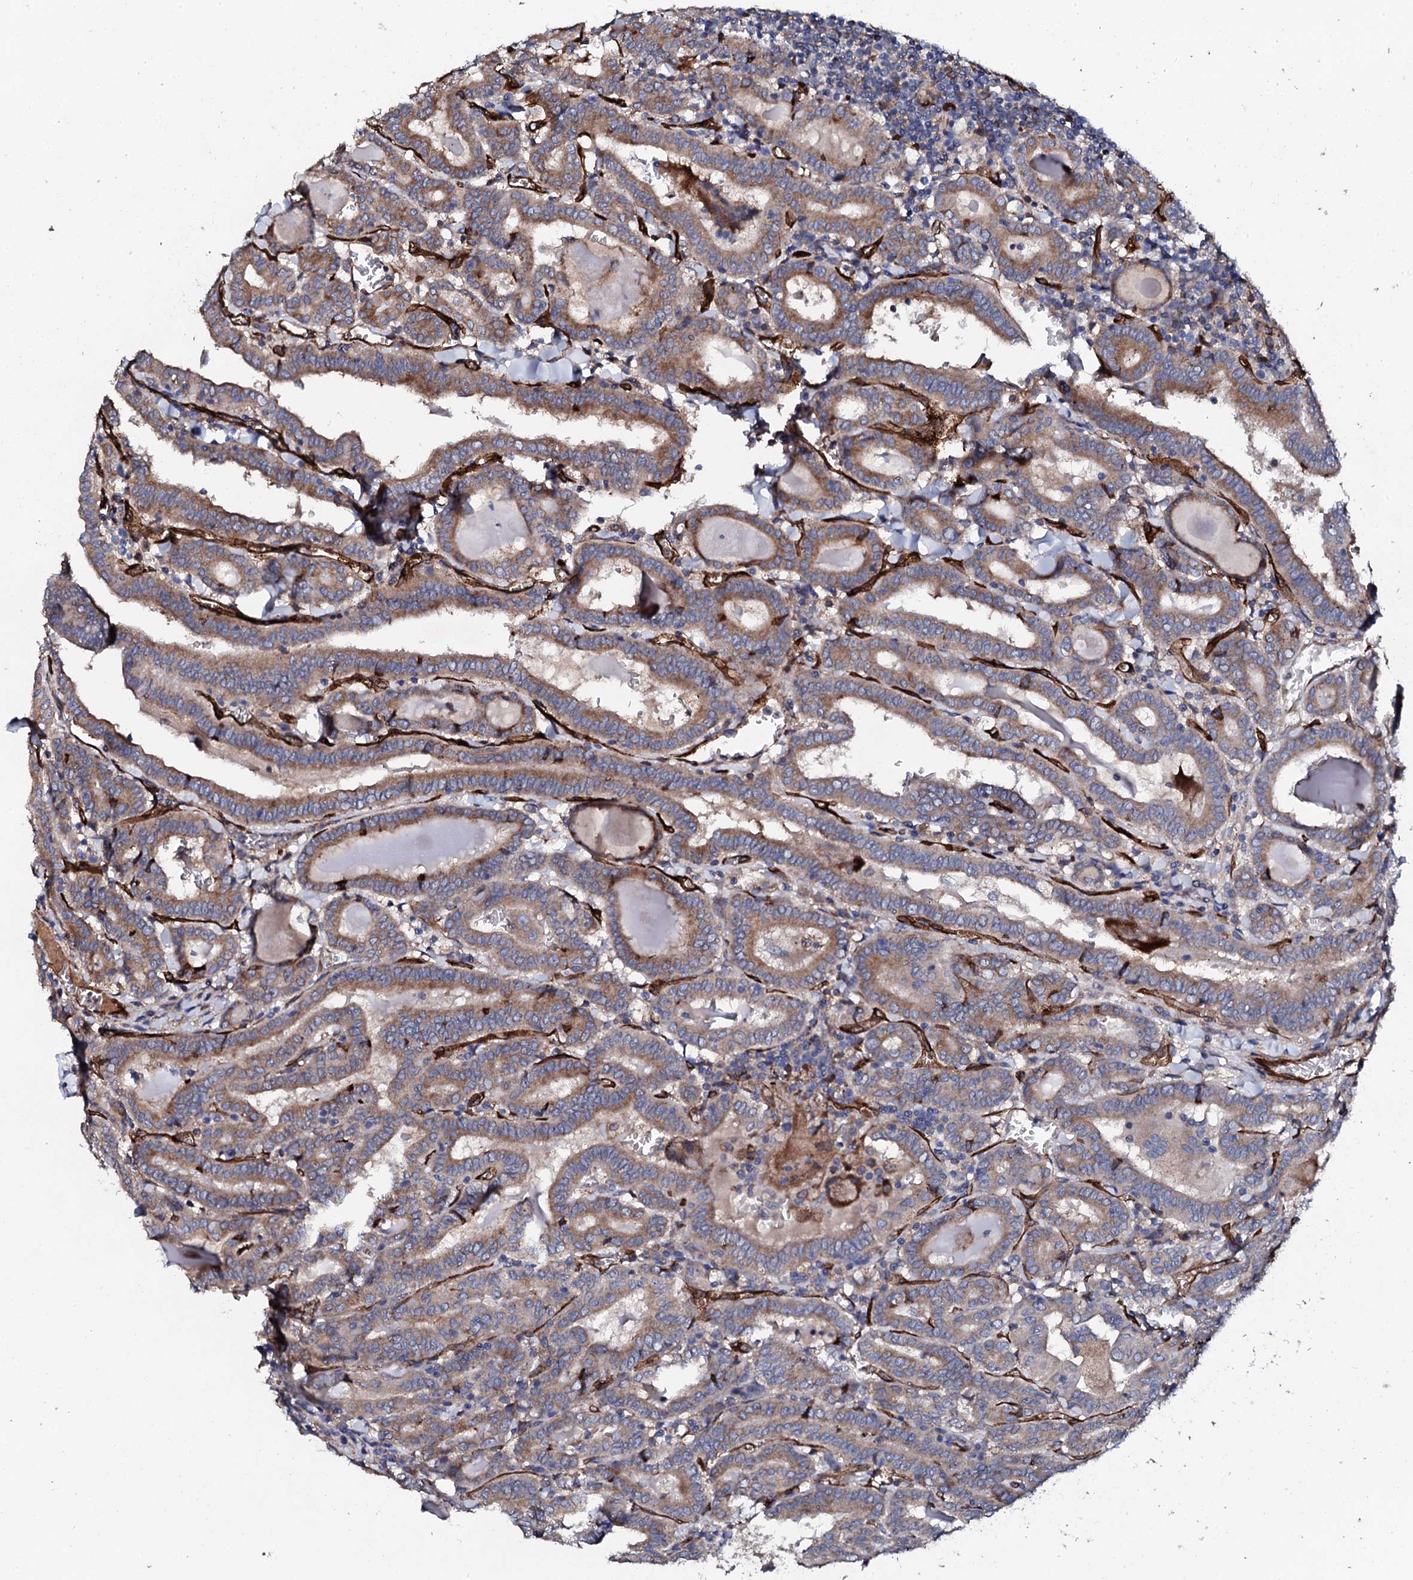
{"staining": {"intensity": "moderate", "quantity": ">75%", "location": "cytoplasmic/membranous"}, "tissue": "thyroid cancer", "cell_type": "Tumor cells", "image_type": "cancer", "snomed": [{"axis": "morphology", "description": "Papillary adenocarcinoma, NOS"}, {"axis": "topography", "description": "Thyroid gland"}], "caption": "Protein analysis of papillary adenocarcinoma (thyroid) tissue shows moderate cytoplasmic/membranous positivity in approximately >75% of tumor cells. The protein of interest is shown in brown color, while the nuclei are stained blue.", "gene": "DBX1", "patient": {"sex": "female", "age": 72}}